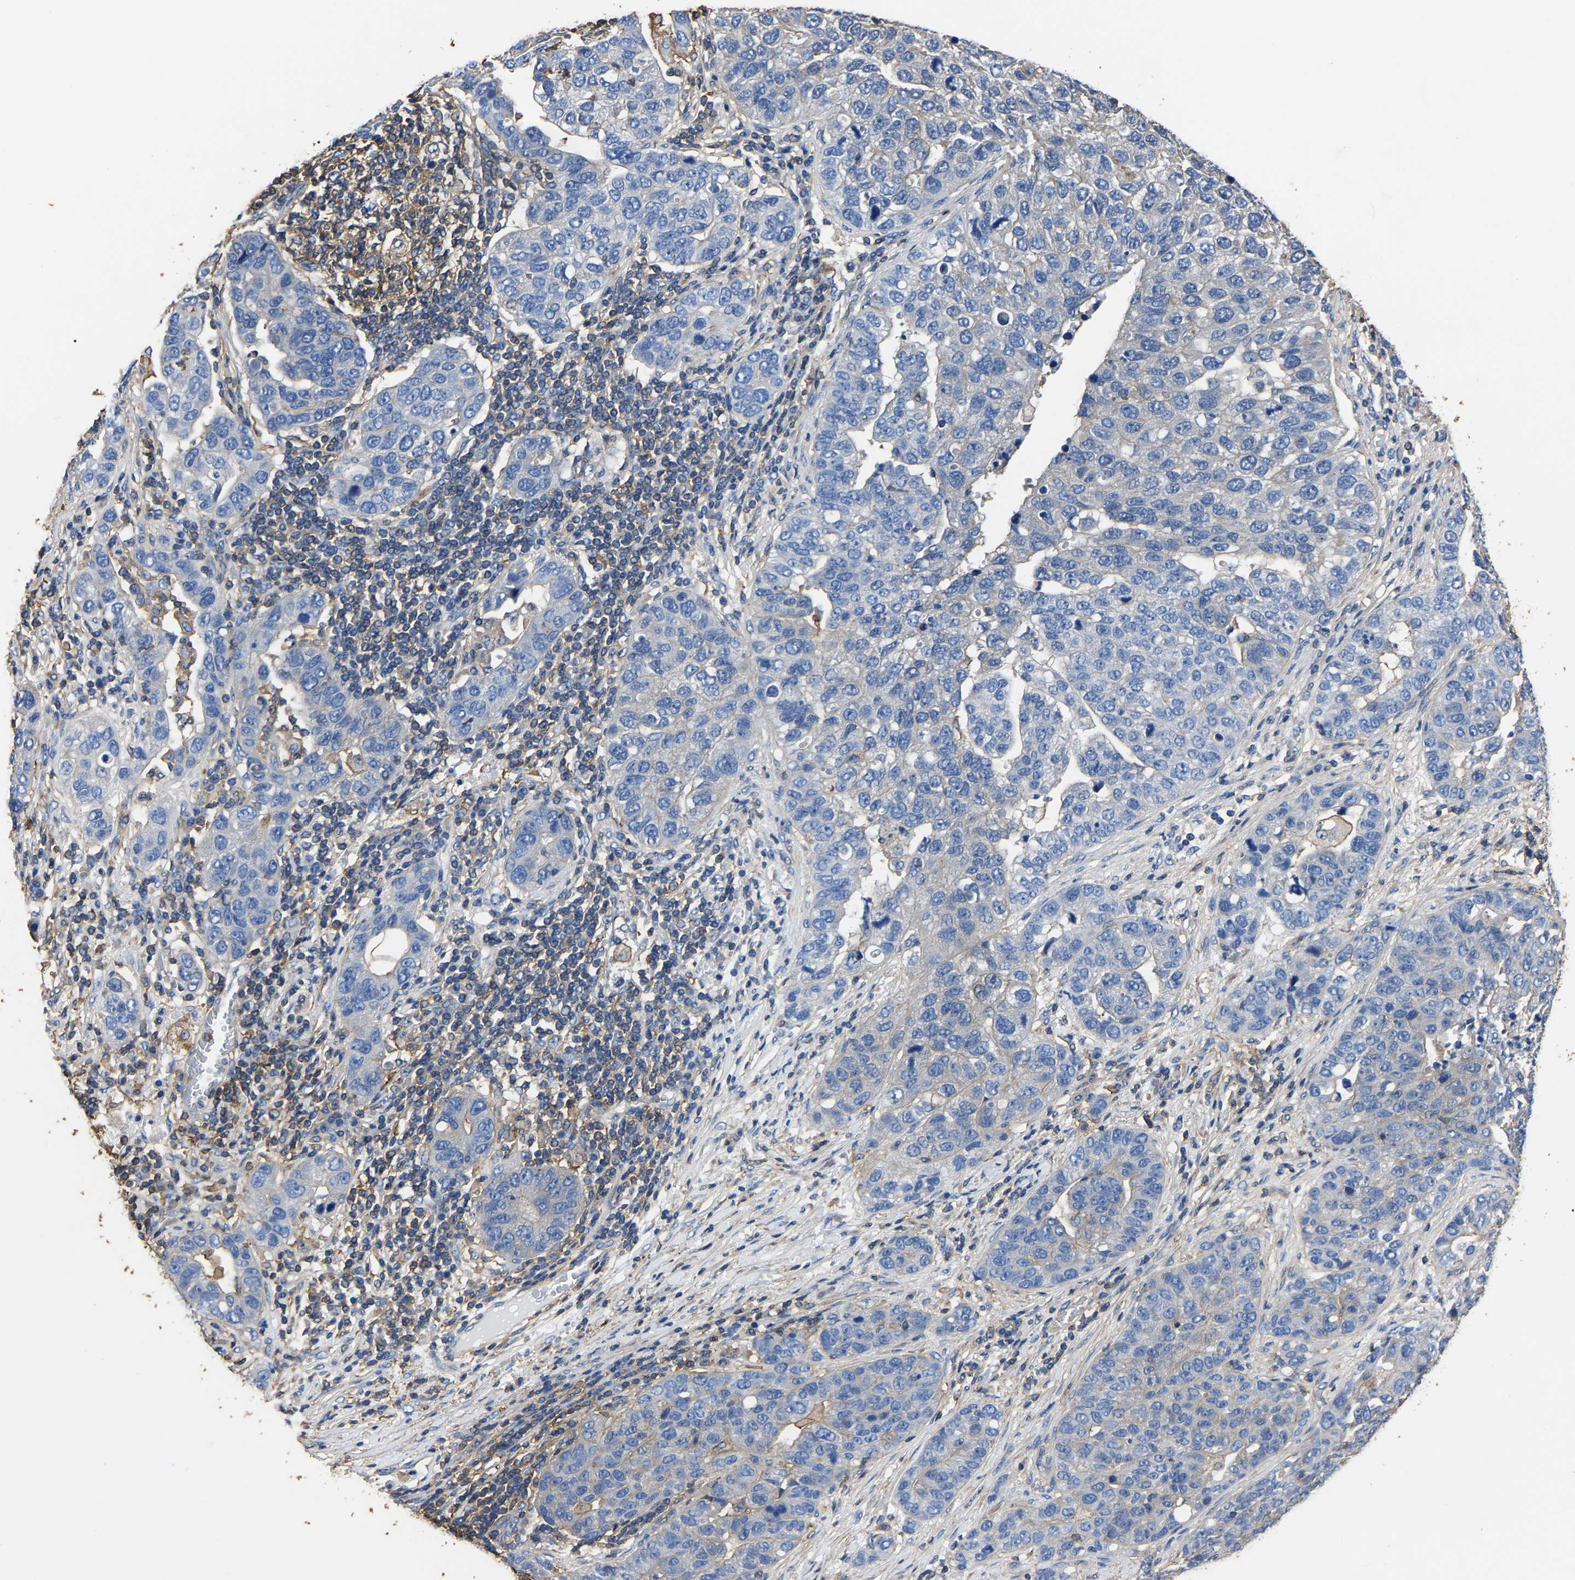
{"staining": {"intensity": "negative", "quantity": "none", "location": "none"}, "tissue": "pancreatic cancer", "cell_type": "Tumor cells", "image_type": "cancer", "snomed": [{"axis": "morphology", "description": "Adenocarcinoma, NOS"}, {"axis": "topography", "description": "Pancreas"}], "caption": "Immunohistochemistry (IHC) histopathology image of neoplastic tissue: pancreatic cancer (adenocarcinoma) stained with DAB (3,3'-diaminobenzidine) demonstrates no significant protein staining in tumor cells. (IHC, brightfield microscopy, high magnification).", "gene": "ARMT1", "patient": {"sex": "female", "age": 61}}